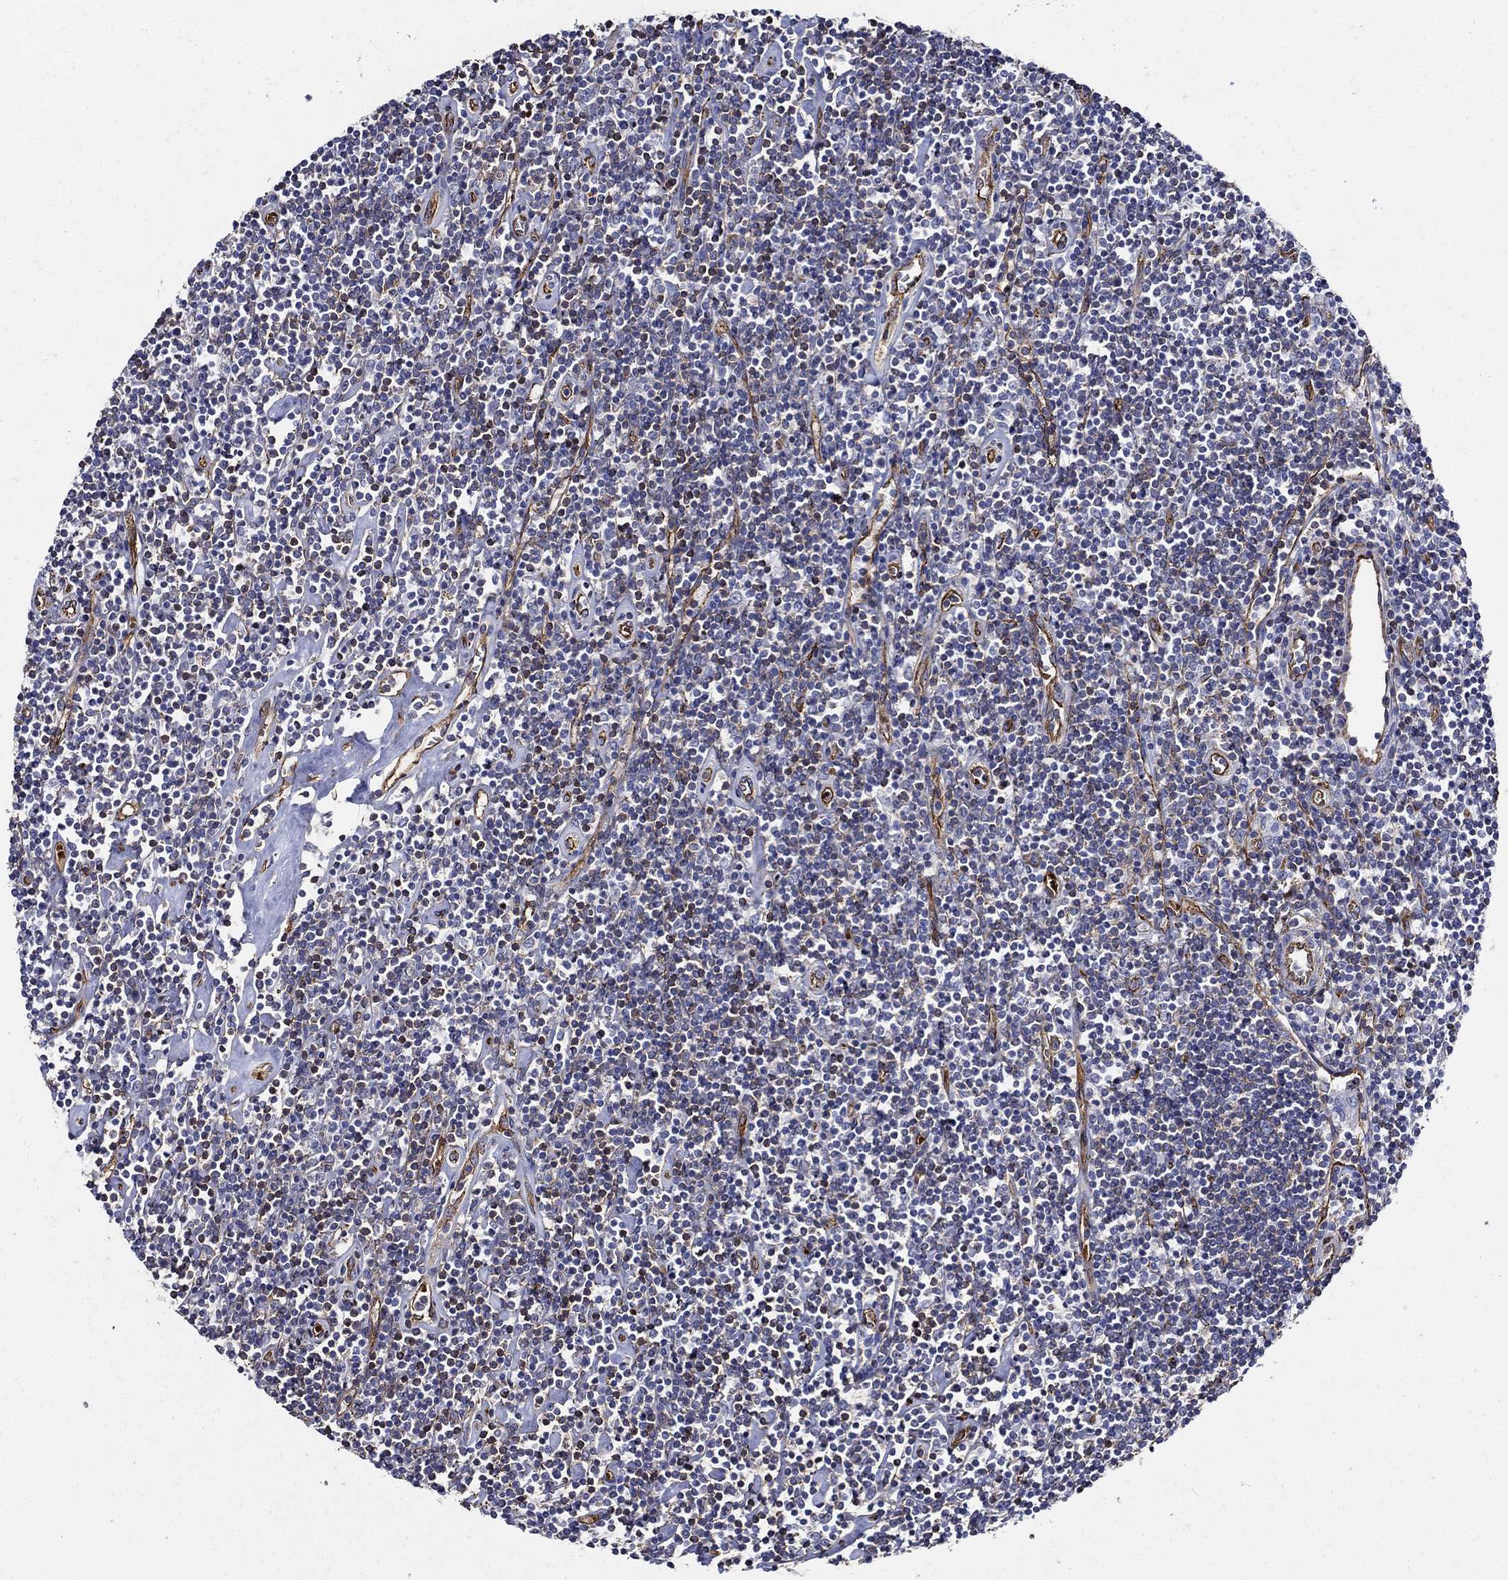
{"staining": {"intensity": "negative", "quantity": "none", "location": "none"}, "tissue": "lymphoma", "cell_type": "Tumor cells", "image_type": "cancer", "snomed": [{"axis": "morphology", "description": "Hodgkin's disease, NOS"}, {"axis": "topography", "description": "Lymph node"}], "caption": "This is an immunohistochemistry histopathology image of human Hodgkin's disease. There is no expression in tumor cells.", "gene": "APBB3", "patient": {"sex": "male", "age": 40}}